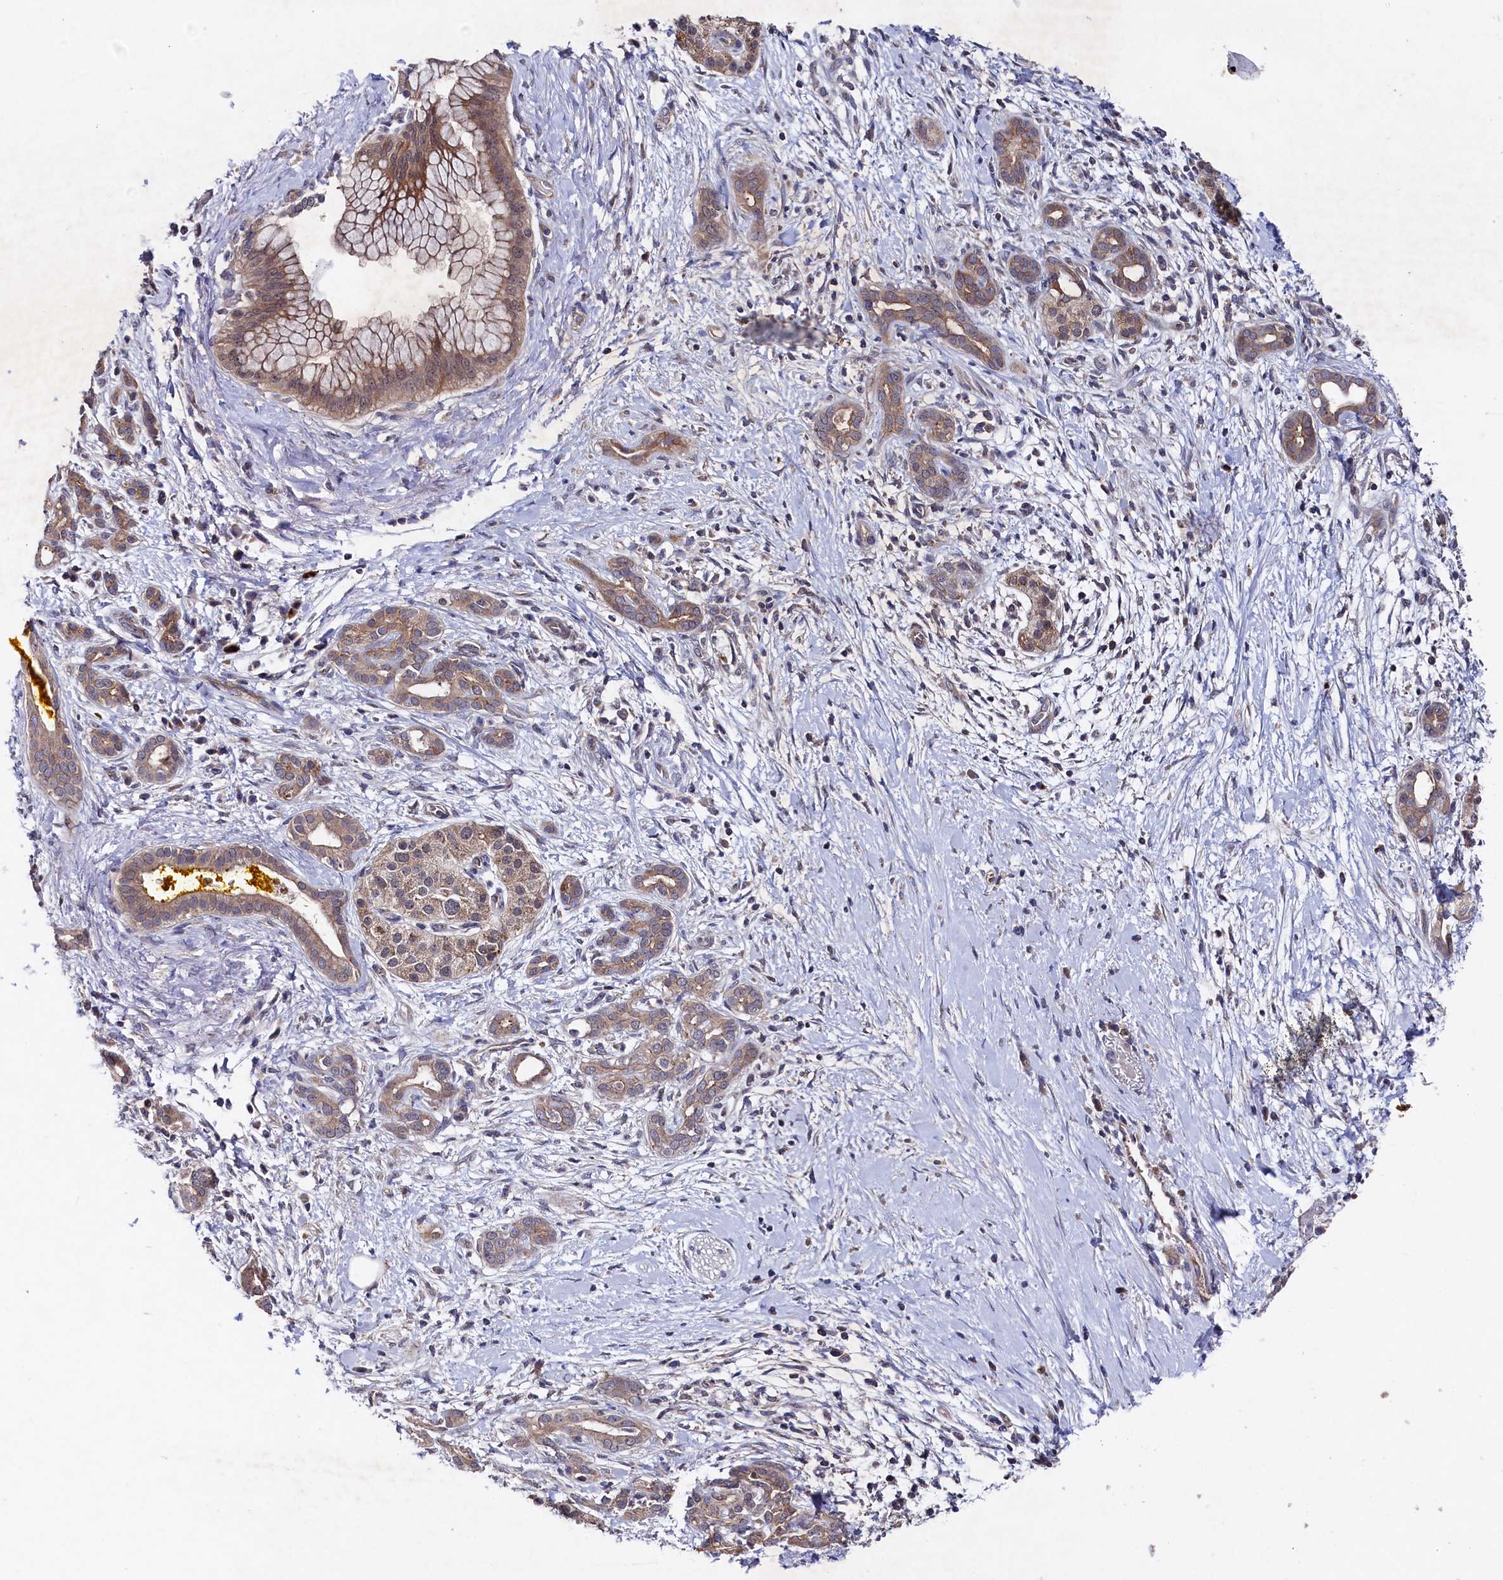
{"staining": {"intensity": "moderate", "quantity": "25%-75%", "location": "cytoplasmic/membranous"}, "tissue": "pancreatic cancer", "cell_type": "Tumor cells", "image_type": "cancer", "snomed": [{"axis": "morphology", "description": "Adenocarcinoma, NOS"}, {"axis": "topography", "description": "Pancreas"}], "caption": "There is medium levels of moderate cytoplasmic/membranous positivity in tumor cells of pancreatic cancer (adenocarcinoma), as demonstrated by immunohistochemical staining (brown color).", "gene": "SUPV3L1", "patient": {"sex": "male", "age": 58}}